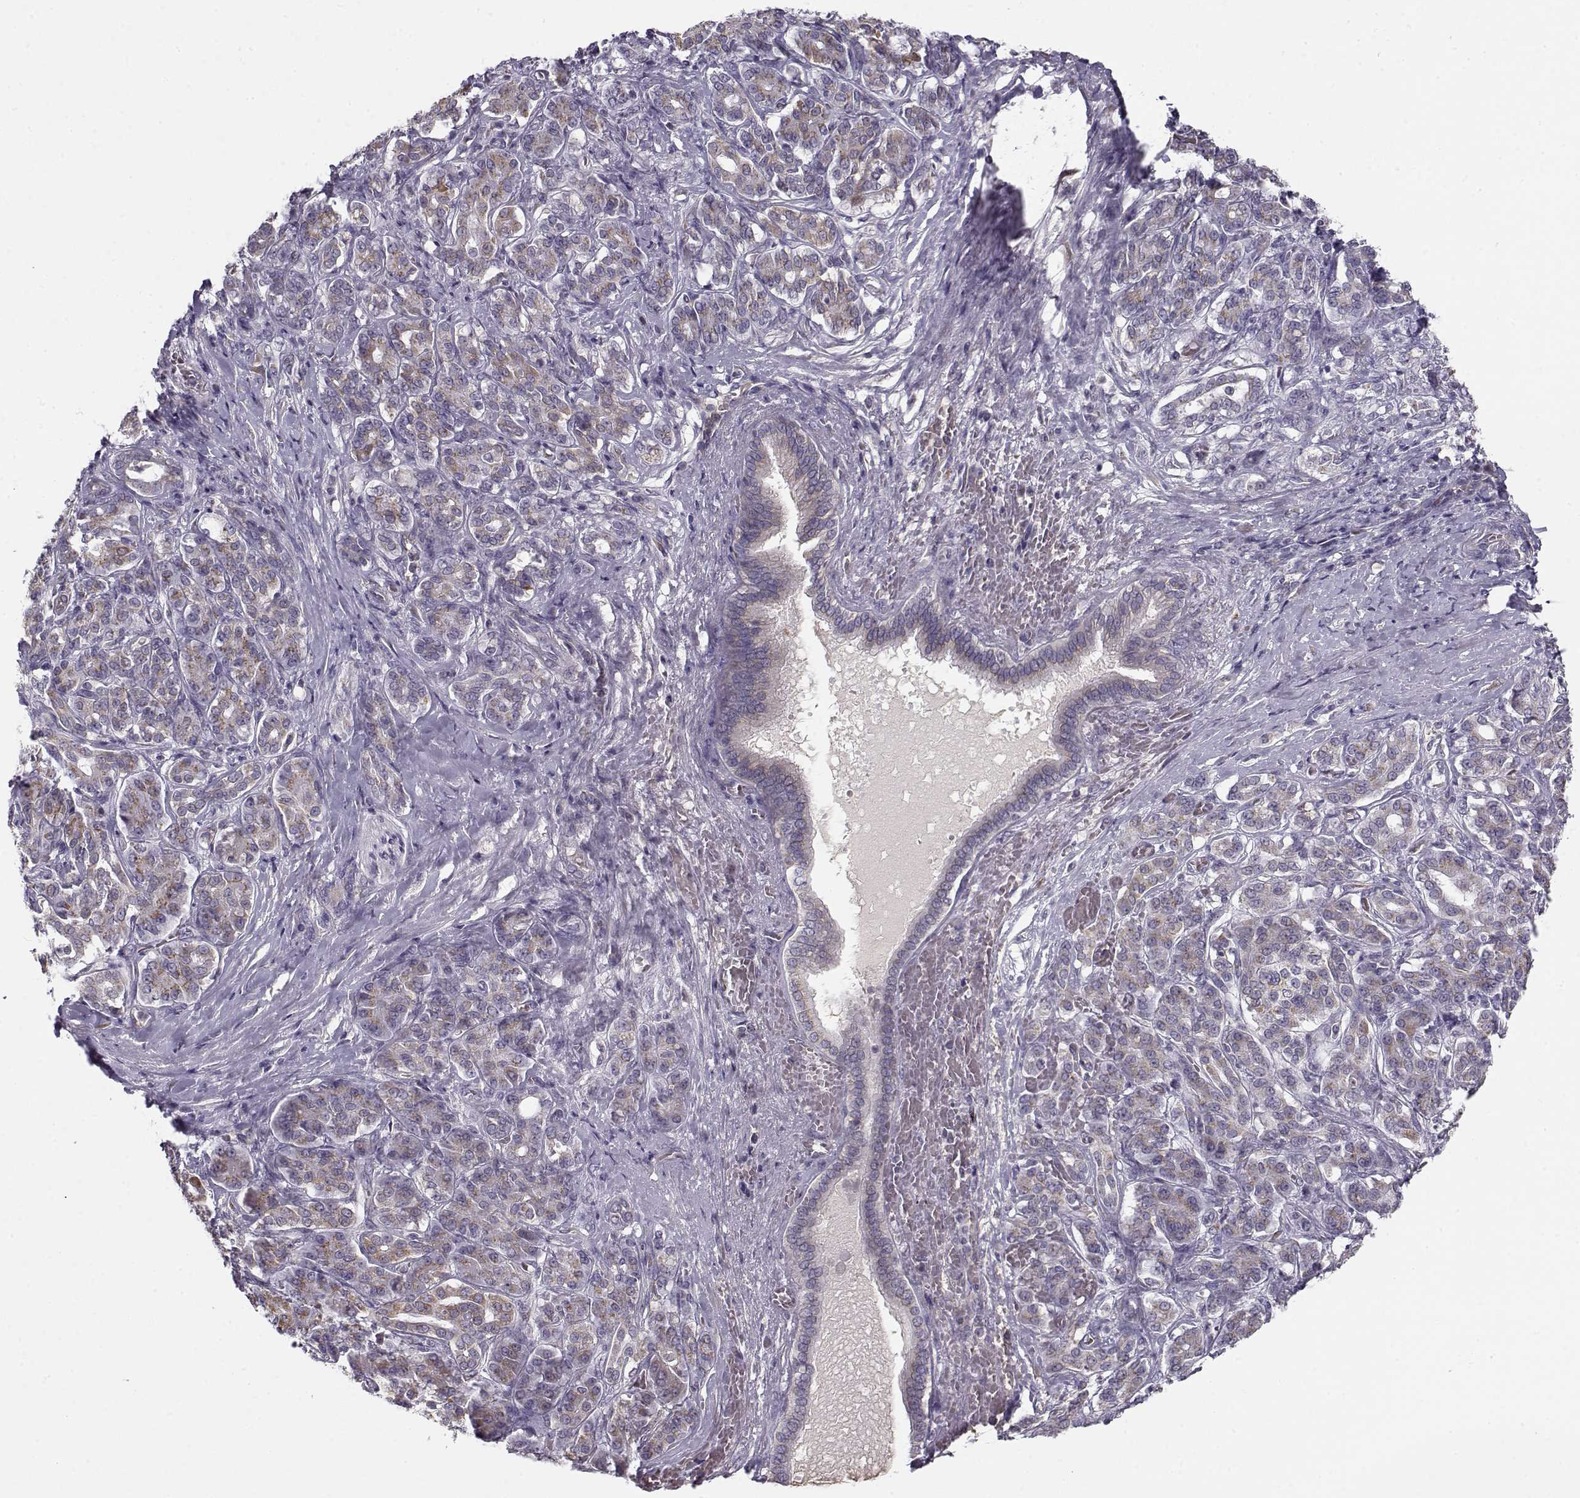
{"staining": {"intensity": "weak", "quantity": ">75%", "location": "cytoplasmic/membranous"}, "tissue": "pancreatic cancer", "cell_type": "Tumor cells", "image_type": "cancer", "snomed": [{"axis": "morphology", "description": "Normal tissue, NOS"}, {"axis": "morphology", "description": "Inflammation, NOS"}, {"axis": "morphology", "description": "Adenocarcinoma, NOS"}, {"axis": "topography", "description": "Pancreas"}], "caption": "Human adenocarcinoma (pancreatic) stained for a protein (brown) shows weak cytoplasmic/membranous positive expression in about >75% of tumor cells.", "gene": "SLC4A5", "patient": {"sex": "male", "age": 57}}